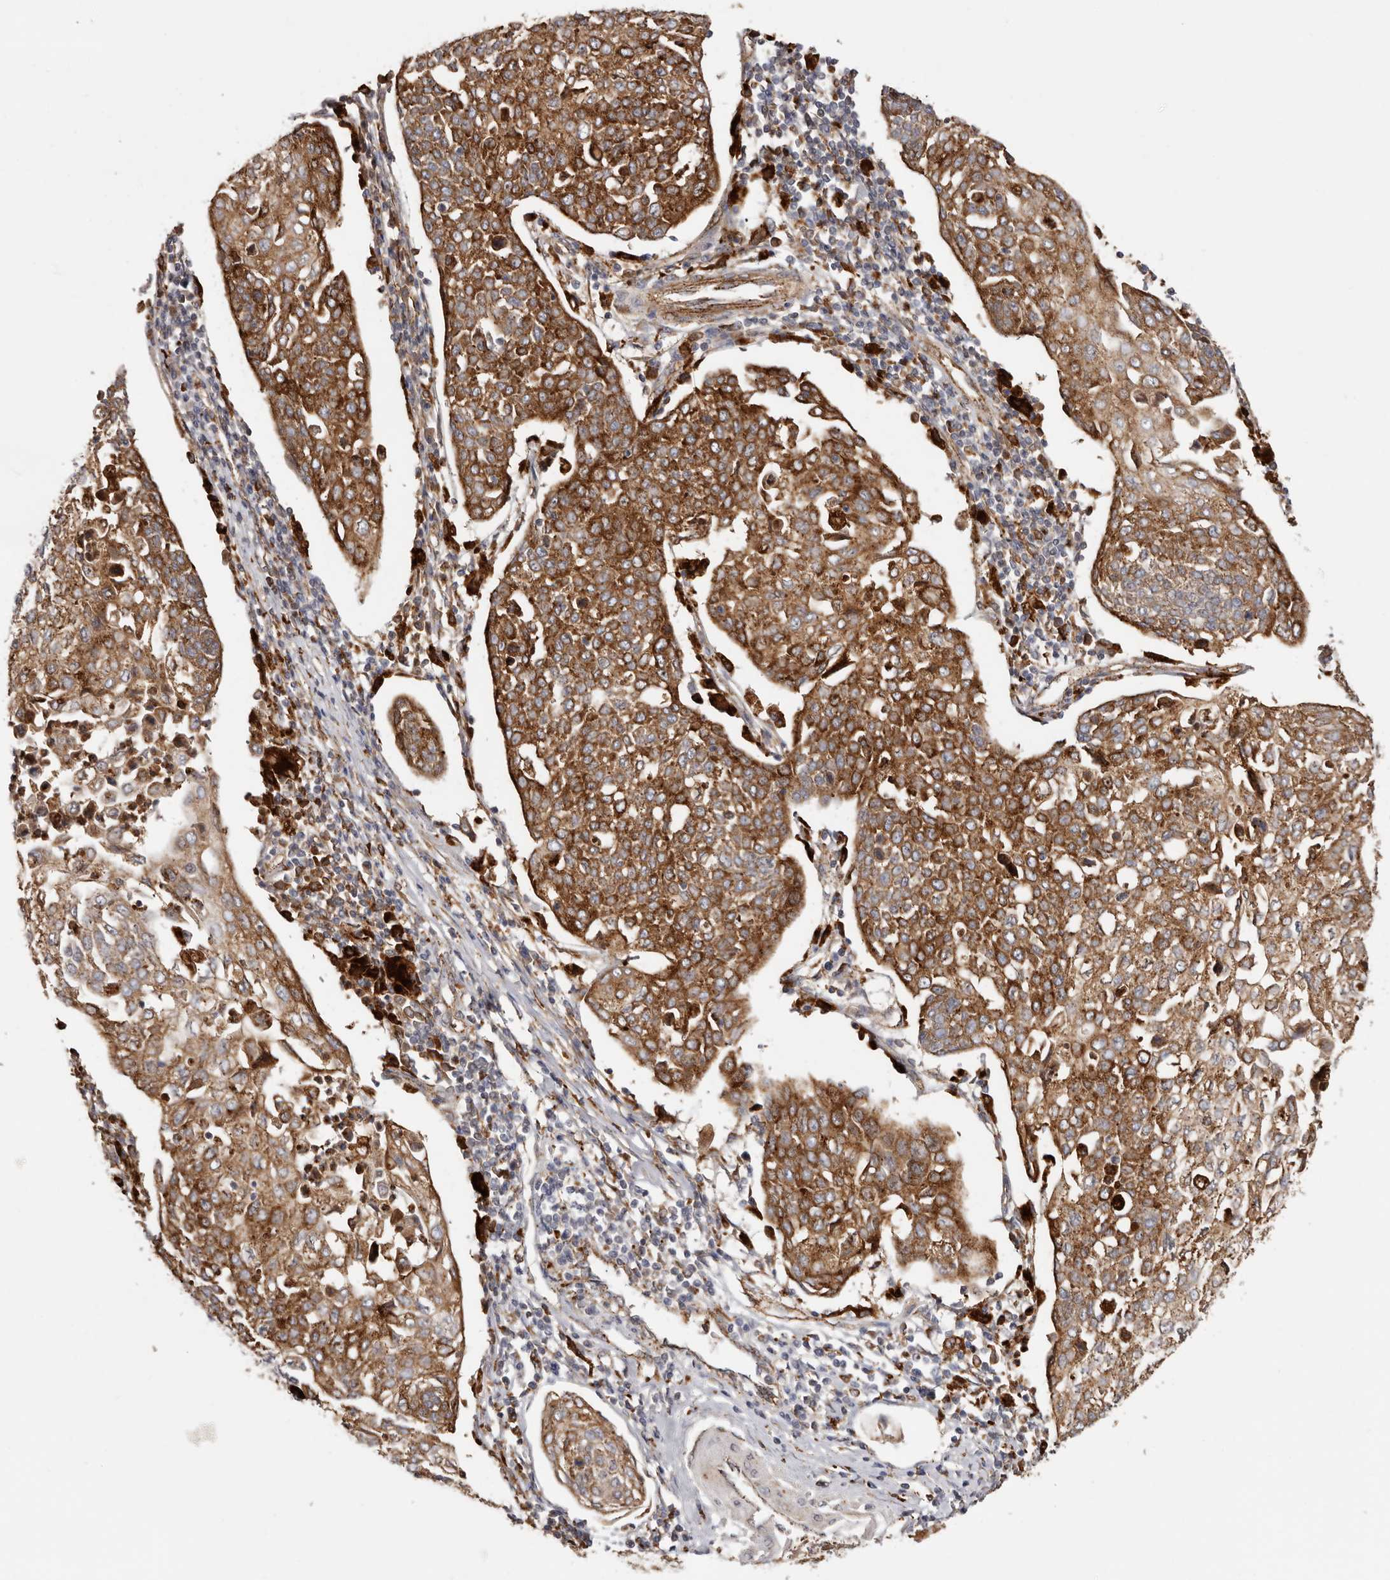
{"staining": {"intensity": "moderate", "quantity": ">75%", "location": "cytoplasmic/membranous"}, "tissue": "cervical cancer", "cell_type": "Tumor cells", "image_type": "cancer", "snomed": [{"axis": "morphology", "description": "Squamous cell carcinoma, NOS"}, {"axis": "topography", "description": "Cervix"}], "caption": "Tumor cells demonstrate moderate cytoplasmic/membranous positivity in approximately >75% of cells in cervical cancer.", "gene": "GRN", "patient": {"sex": "female", "age": 34}}